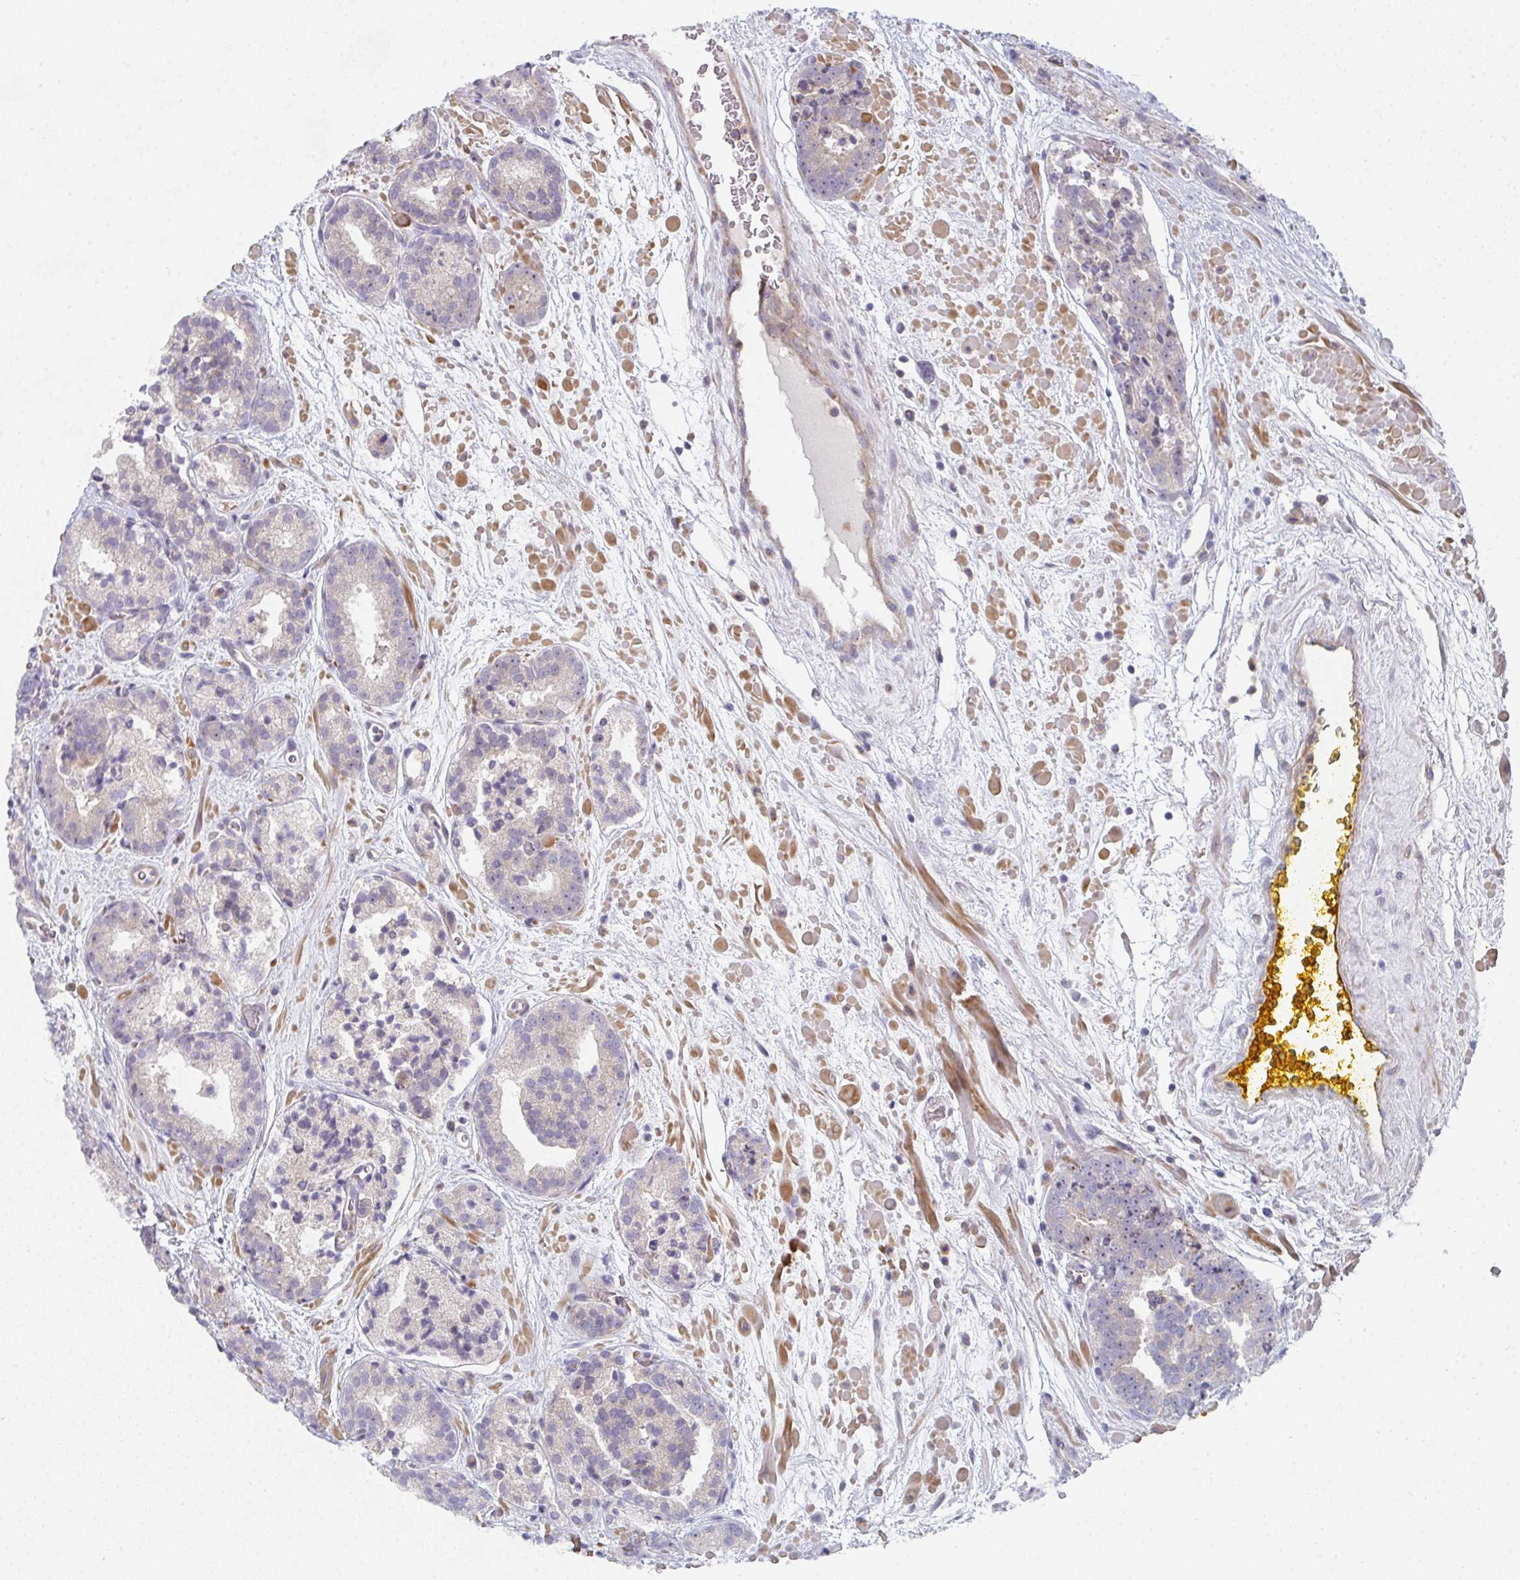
{"staining": {"intensity": "negative", "quantity": "none", "location": "none"}, "tissue": "prostate cancer", "cell_type": "Tumor cells", "image_type": "cancer", "snomed": [{"axis": "morphology", "description": "Adenocarcinoma, High grade"}, {"axis": "topography", "description": "Prostate"}], "caption": "High power microscopy micrograph of an IHC micrograph of prostate cancer (high-grade adenocarcinoma), revealing no significant positivity in tumor cells.", "gene": "KLHL33", "patient": {"sex": "male", "age": 66}}